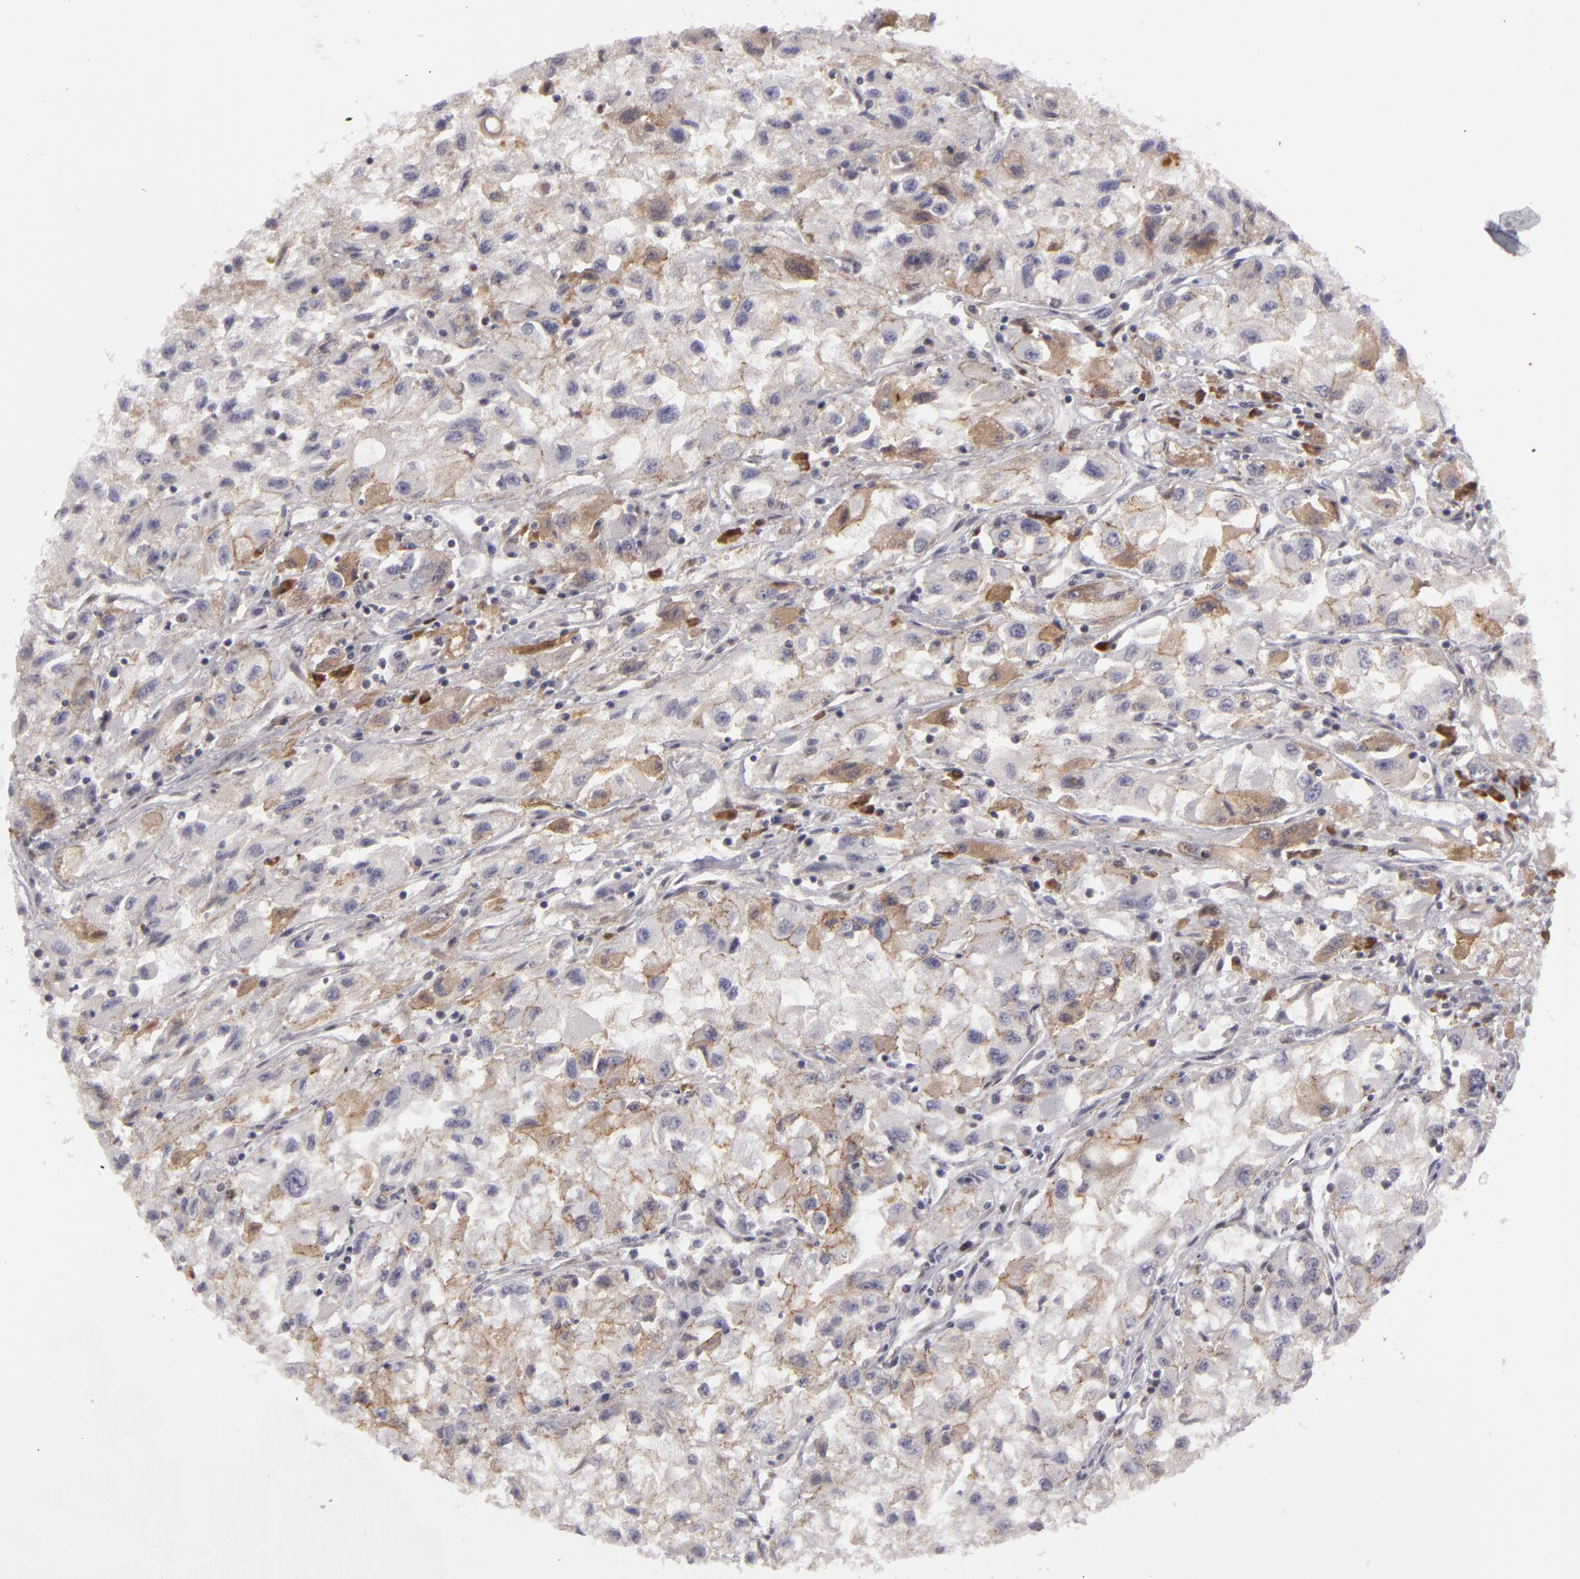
{"staining": {"intensity": "negative", "quantity": "none", "location": "none"}, "tissue": "renal cancer", "cell_type": "Tumor cells", "image_type": "cancer", "snomed": [{"axis": "morphology", "description": "Adenocarcinoma, NOS"}, {"axis": "topography", "description": "Kidney"}], "caption": "Tumor cells are negative for protein expression in human renal cancer. (DAB (3,3'-diaminobenzidine) IHC, high magnification).", "gene": "CTNNB1", "patient": {"sex": "male", "age": 59}}